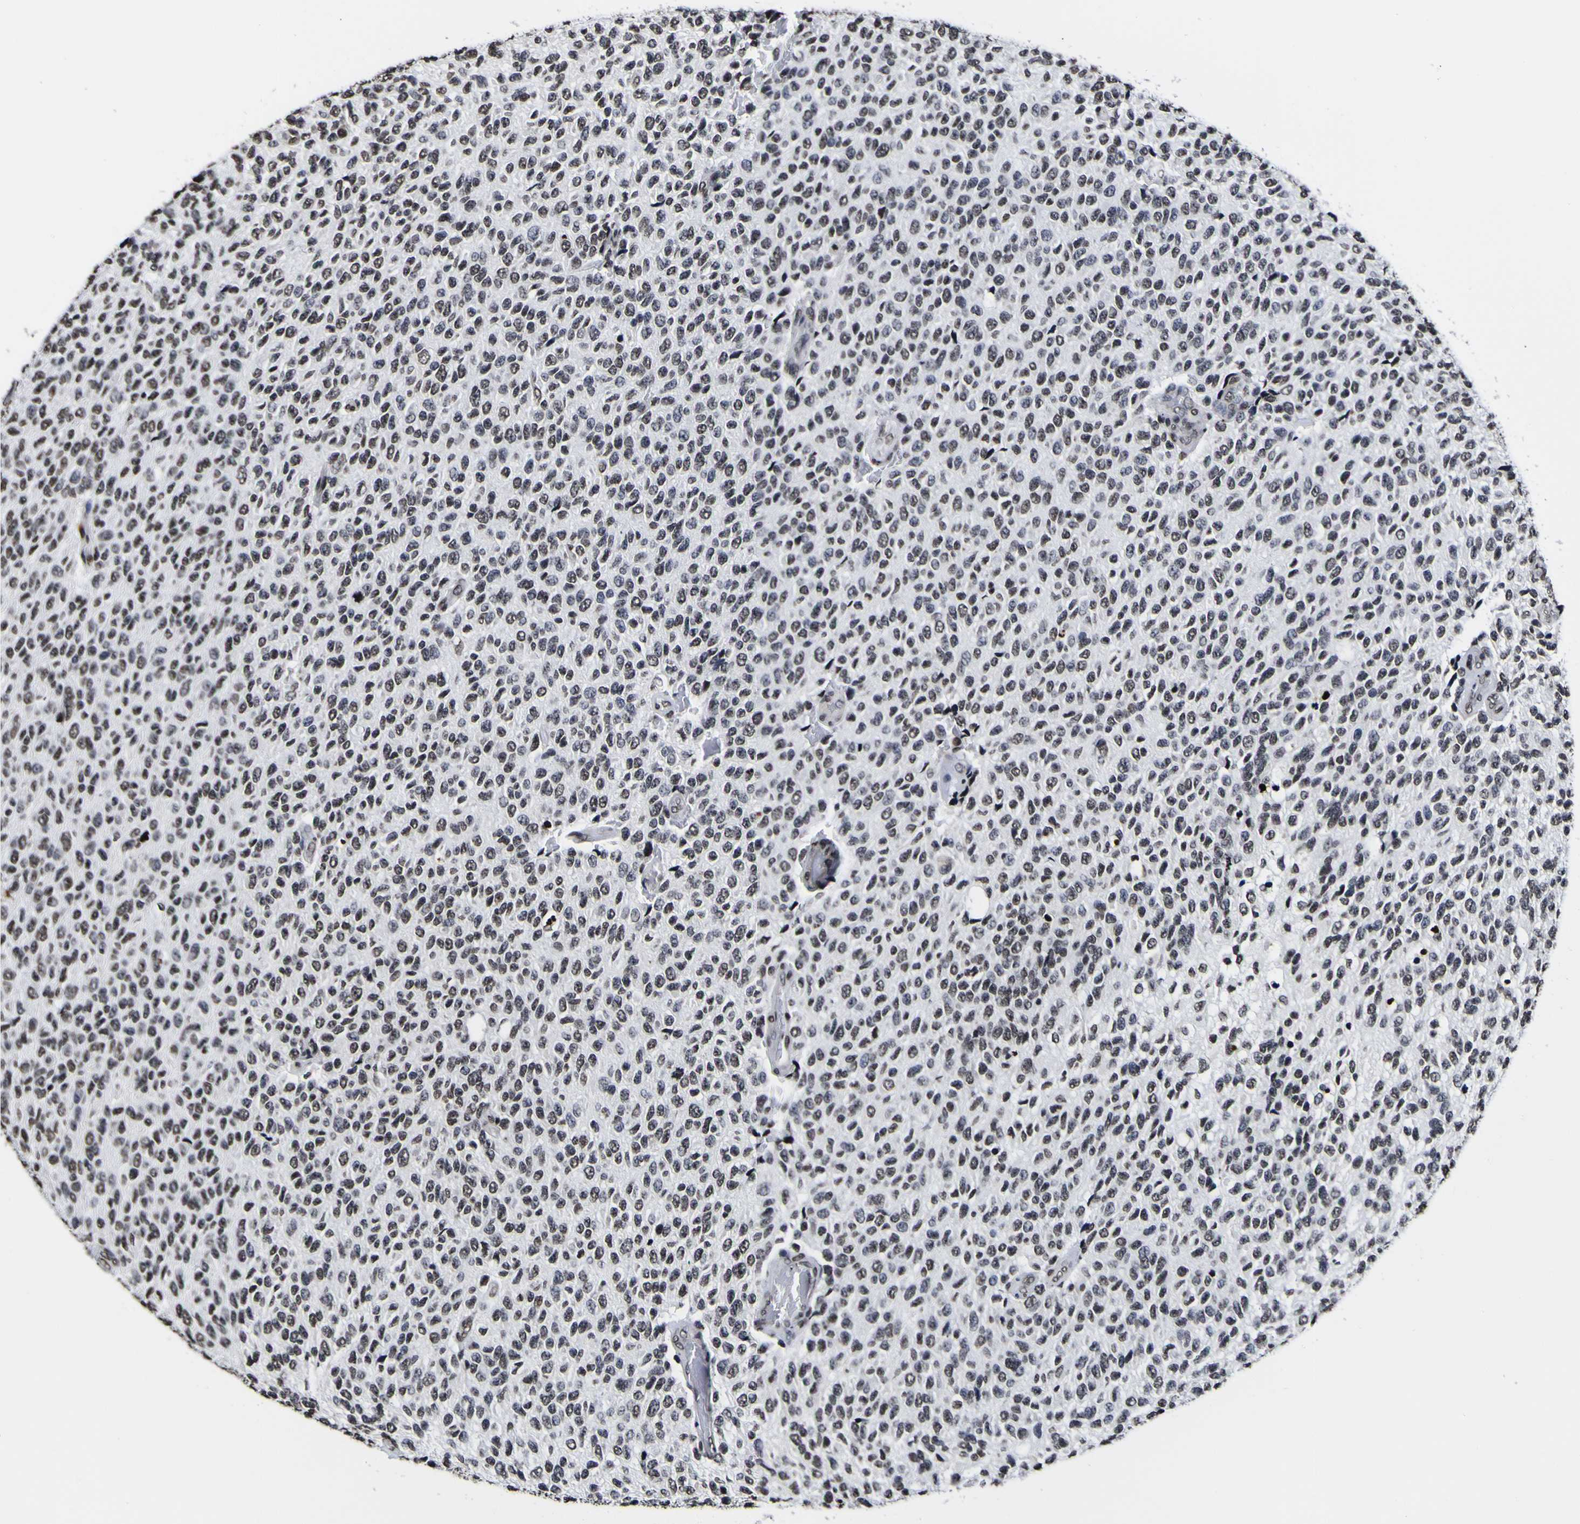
{"staining": {"intensity": "moderate", "quantity": "25%-75%", "location": "nuclear"}, "tissue": "glioma", "cell_type": "Tumor cells", "image_type": "cancer", "snomed": [{"axis": "morphology", "description": "Glioma, malignant, High grade"}, {"axis": "topography", "description": "pancreas cauda"}], "caption": "Immunohistochemical staining of malignant high-grade glioma demonstrates medium levels of moderate nuclear protein staining in about 25%-75% of tumor cells. Using DAB (brown) and hematoxylin (blue) stains, captured at high magnification using brightfield microscopy.", "gene": "PIAS1", "patient": {"sex": "male", "age": 60}}